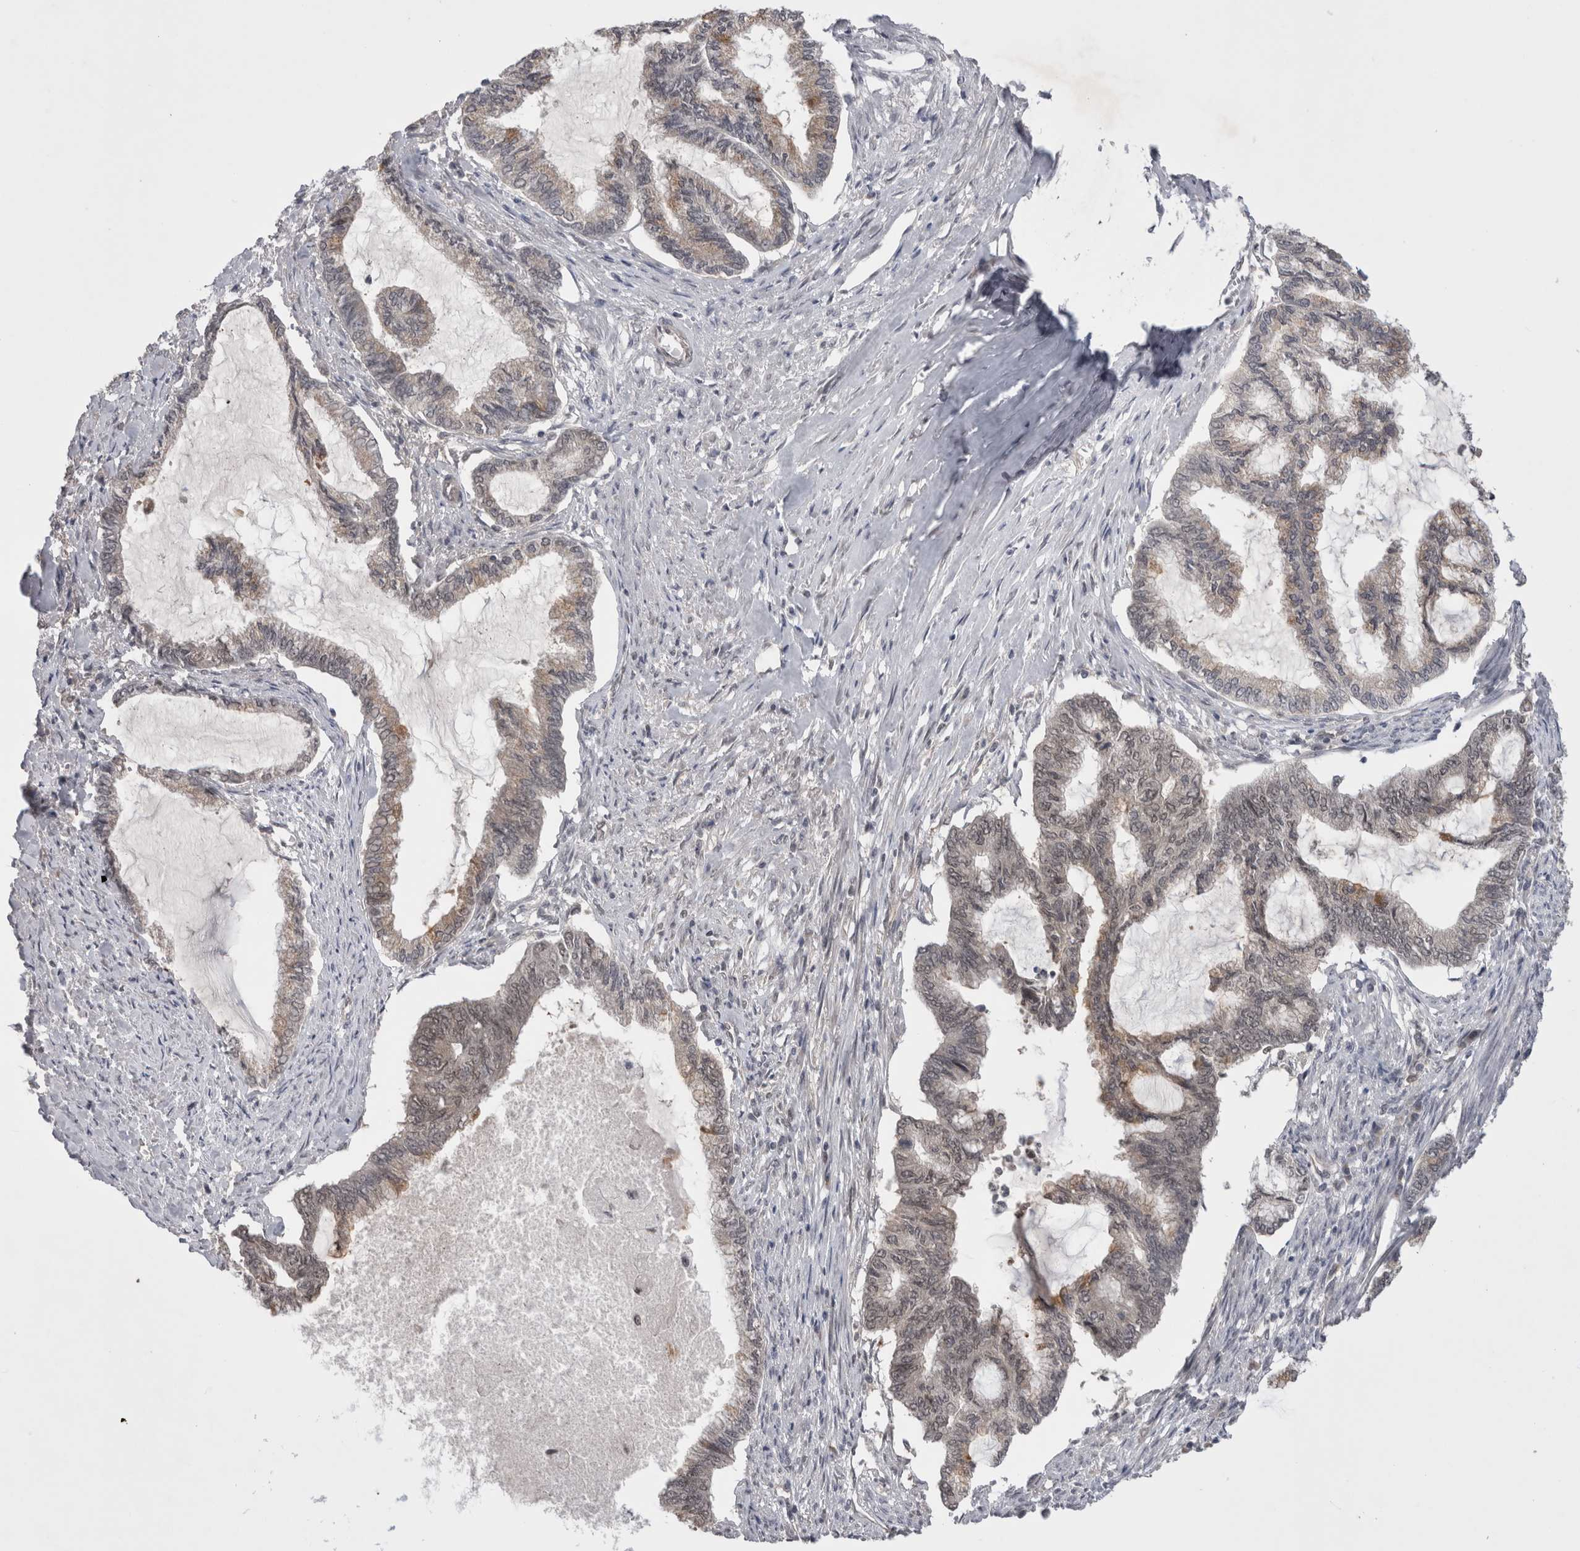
{"staining": {"intensity": "weak", "quantity": "<25%", "location": "cytoplasmic/membranous"}, "tissue": "endometrial cancer", "cell_type": "Tumor cells", "image_type": "cancer", "snomed": [{"axis": "morphology", "description": "Adenocarcinoma, NOS"}, {"axis": "topography", "description": "Endometrium"}], "caption": "Tumor cells show no significant positivity in adenocarcinoma (endometrial).", "gene": "ZNF341", "patient": {"sex": "female", "age": 86}}